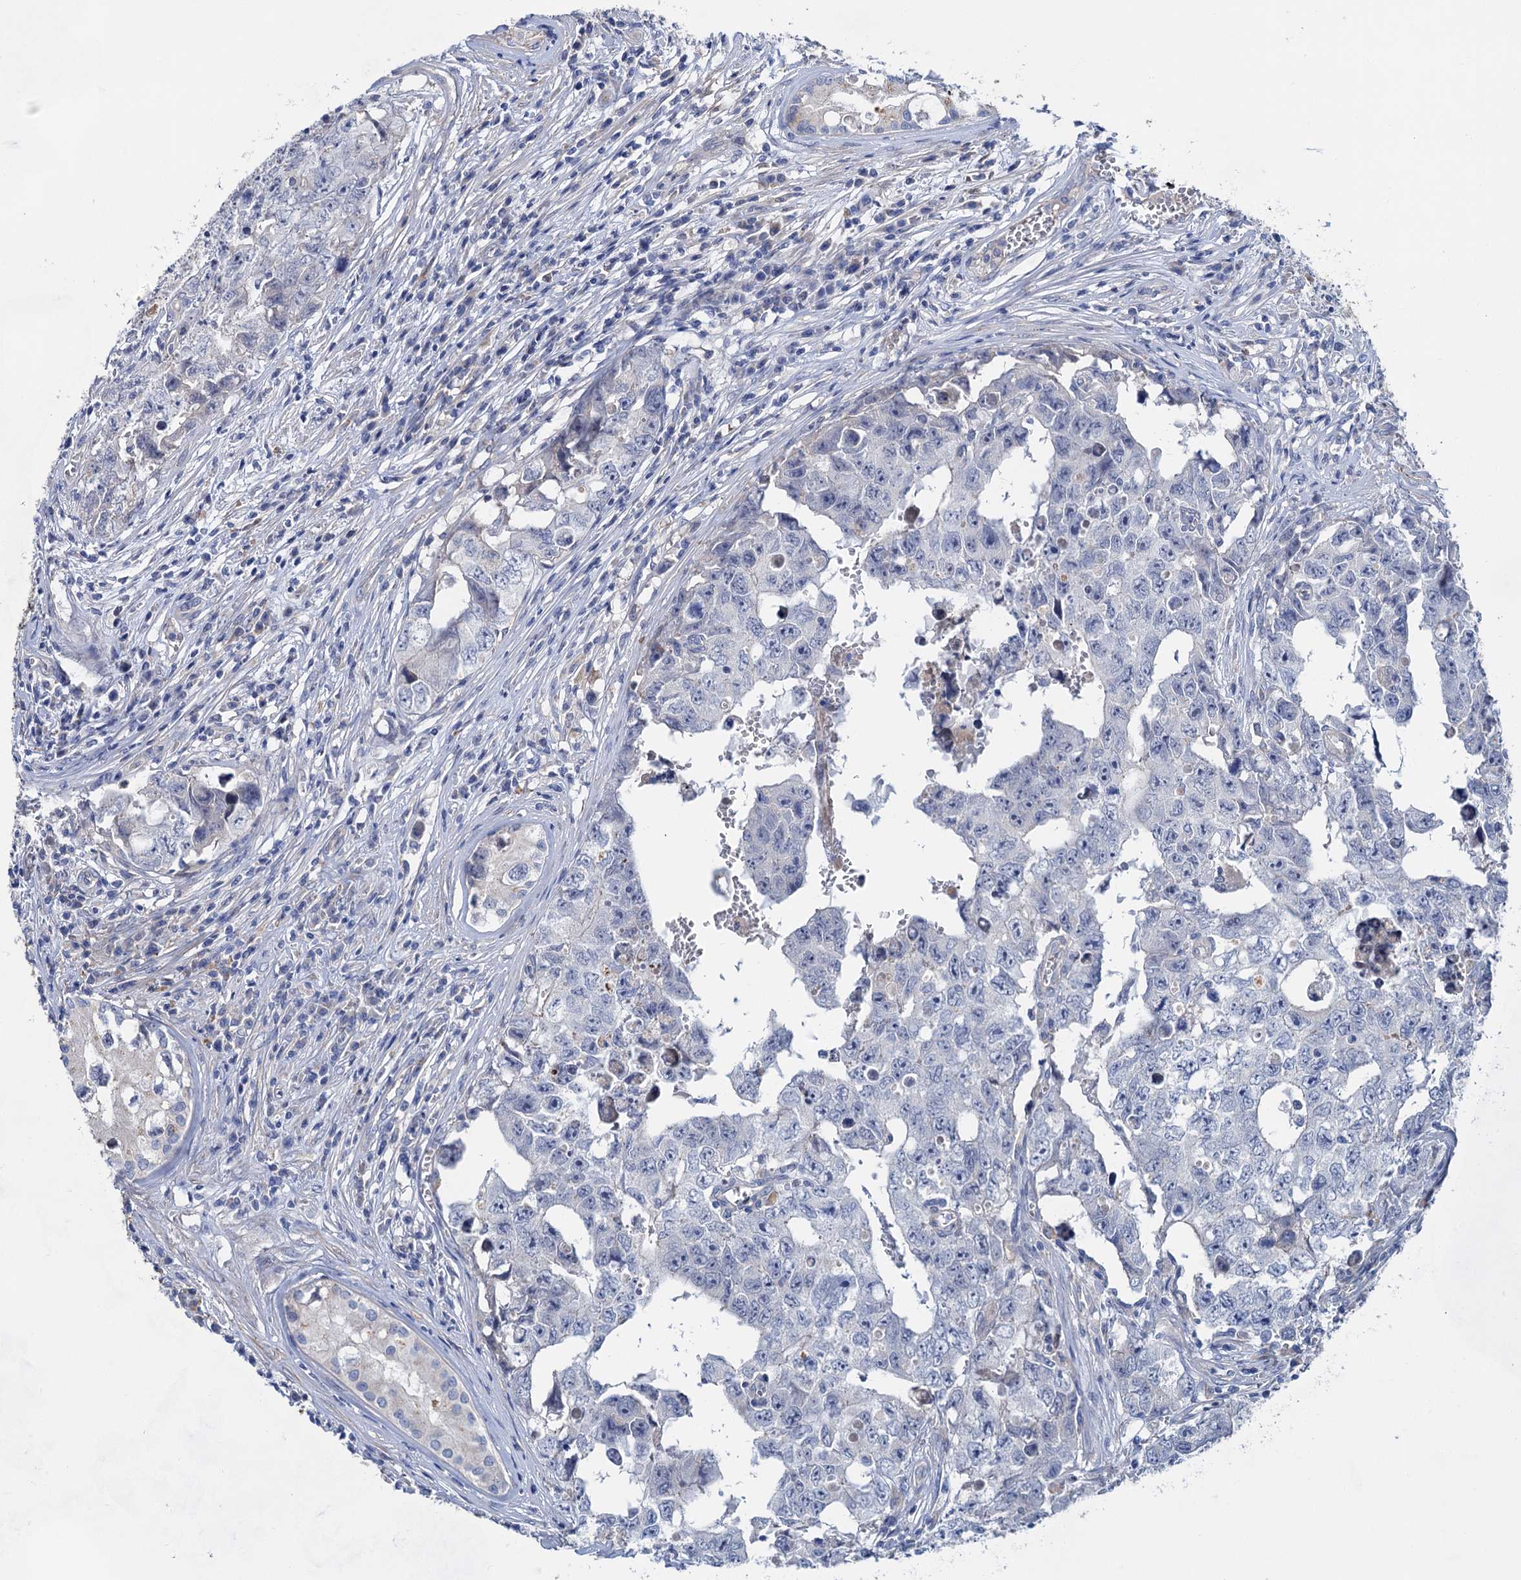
{"staining": {"intensity": "negative", "quantity": "none", "location": "none"}, "tissue": "testis cancer", "cell_type": "Tumor cells", "image_type": "cancer", "snomed": [{"axis": "morphology", "description": "Carcinoma, Embryonal, NOS"}, {"axis": "topography", "description": "Testis"}], "caption": "Human embryonal carcinoma (testis) stained for a protein using immunohistochemistry shows no expression in tumor cells.", "gene": "GPR155", "patient": {"sex": "male", "age": 17}}